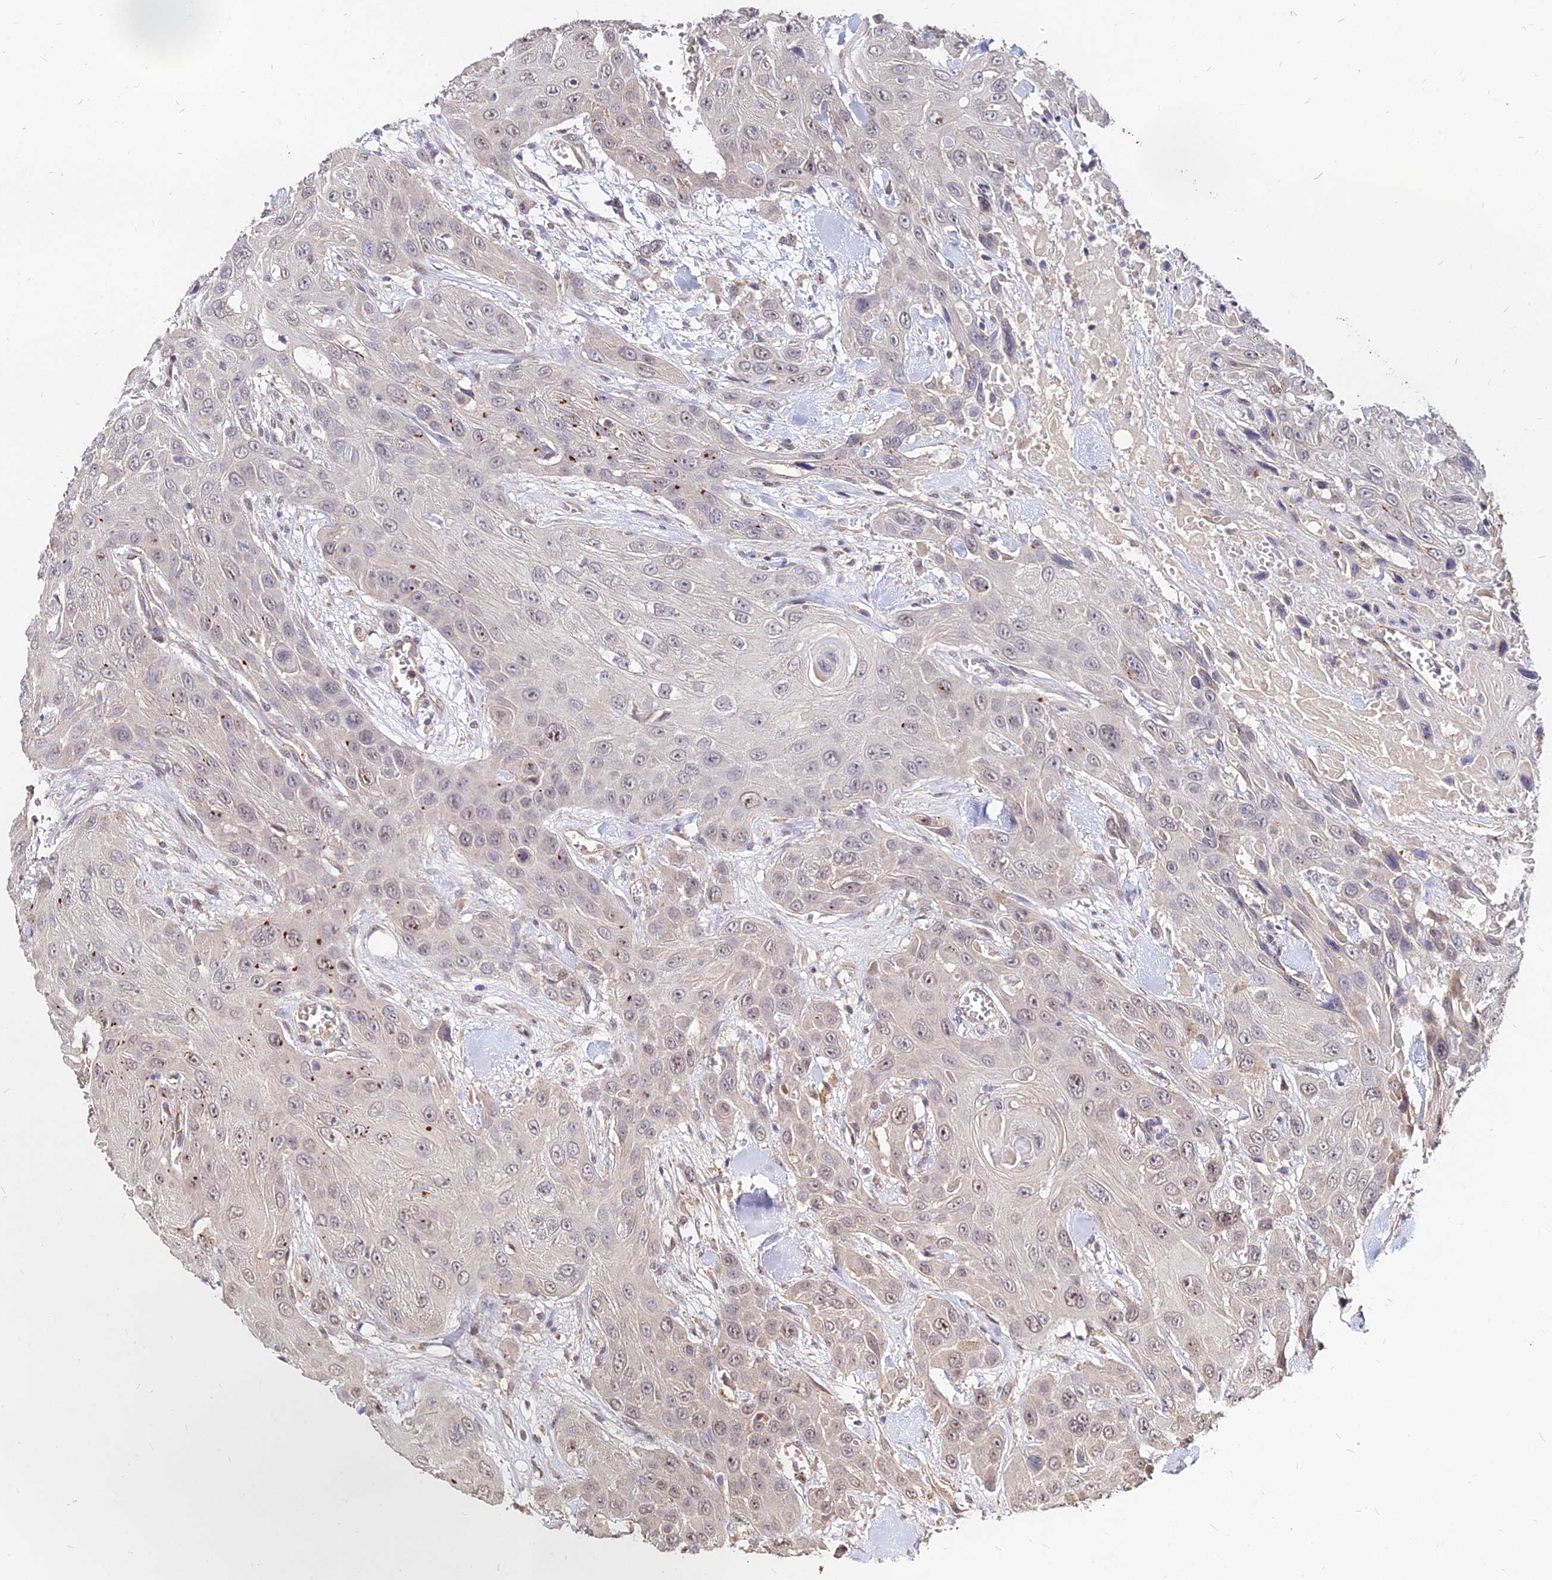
{"staining": {"intensity": "weak", "quantity": "<25%", "location": "nuclear"}, "tissue": "head and neck cancer", "cell_type": "Tumor cells", "image_type": "cancer", "snomed": [{"axis": "morphology", "description": "Squamous cell carcinoma, NOS"}, {"axis": "topography", "description": "Head-Neck"}], "caption": "Immunohistochemical staining of head and neck cancer (squamous cell carcinoma) reveals no significant expression in tumor cells.", "gene": "C11orf68", "patient": {"sex": "male", "age": 81}}